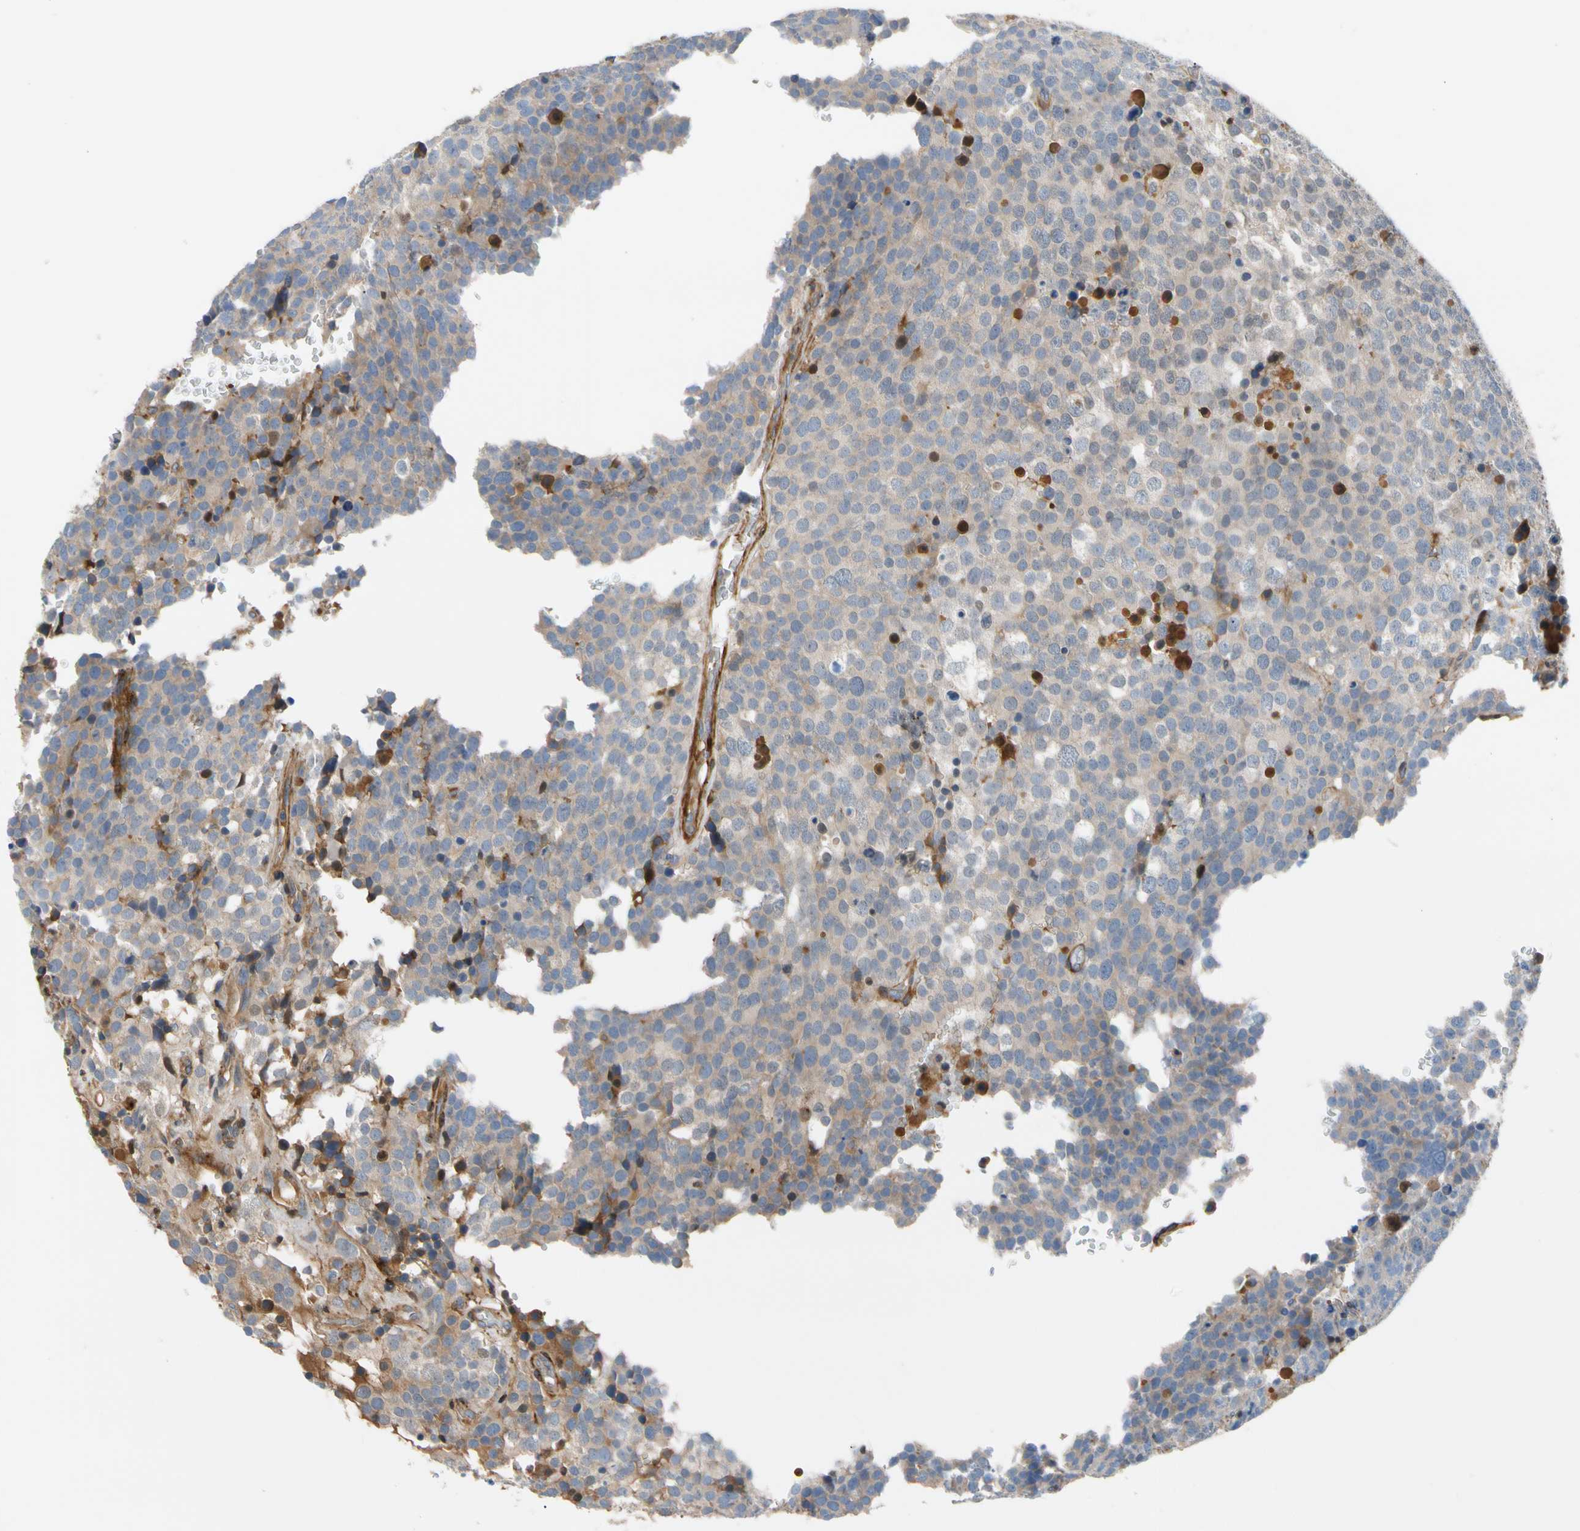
{"staining": {"intensity": "weak", "quantity": "25%-75%", "location": "cytoplasmic/membranous"}, "tissue": "testis cancer", "cell_type": "Tumor cells", "image_type": "cancer", "snomed": [{"axis": "morphology", "description": "Seminoma, NOS"}, {"axis": "topography", "description": "Testis"}], "caption": "IHC photomicrograph of testis cancer stained for a protein (brown), which shows low levels of weak cytoplasmic/membranous expression in about 25%-75% of tumor cells.", "gene": "ENTREP3", "patient": {"sex": "male", "age": 71}}